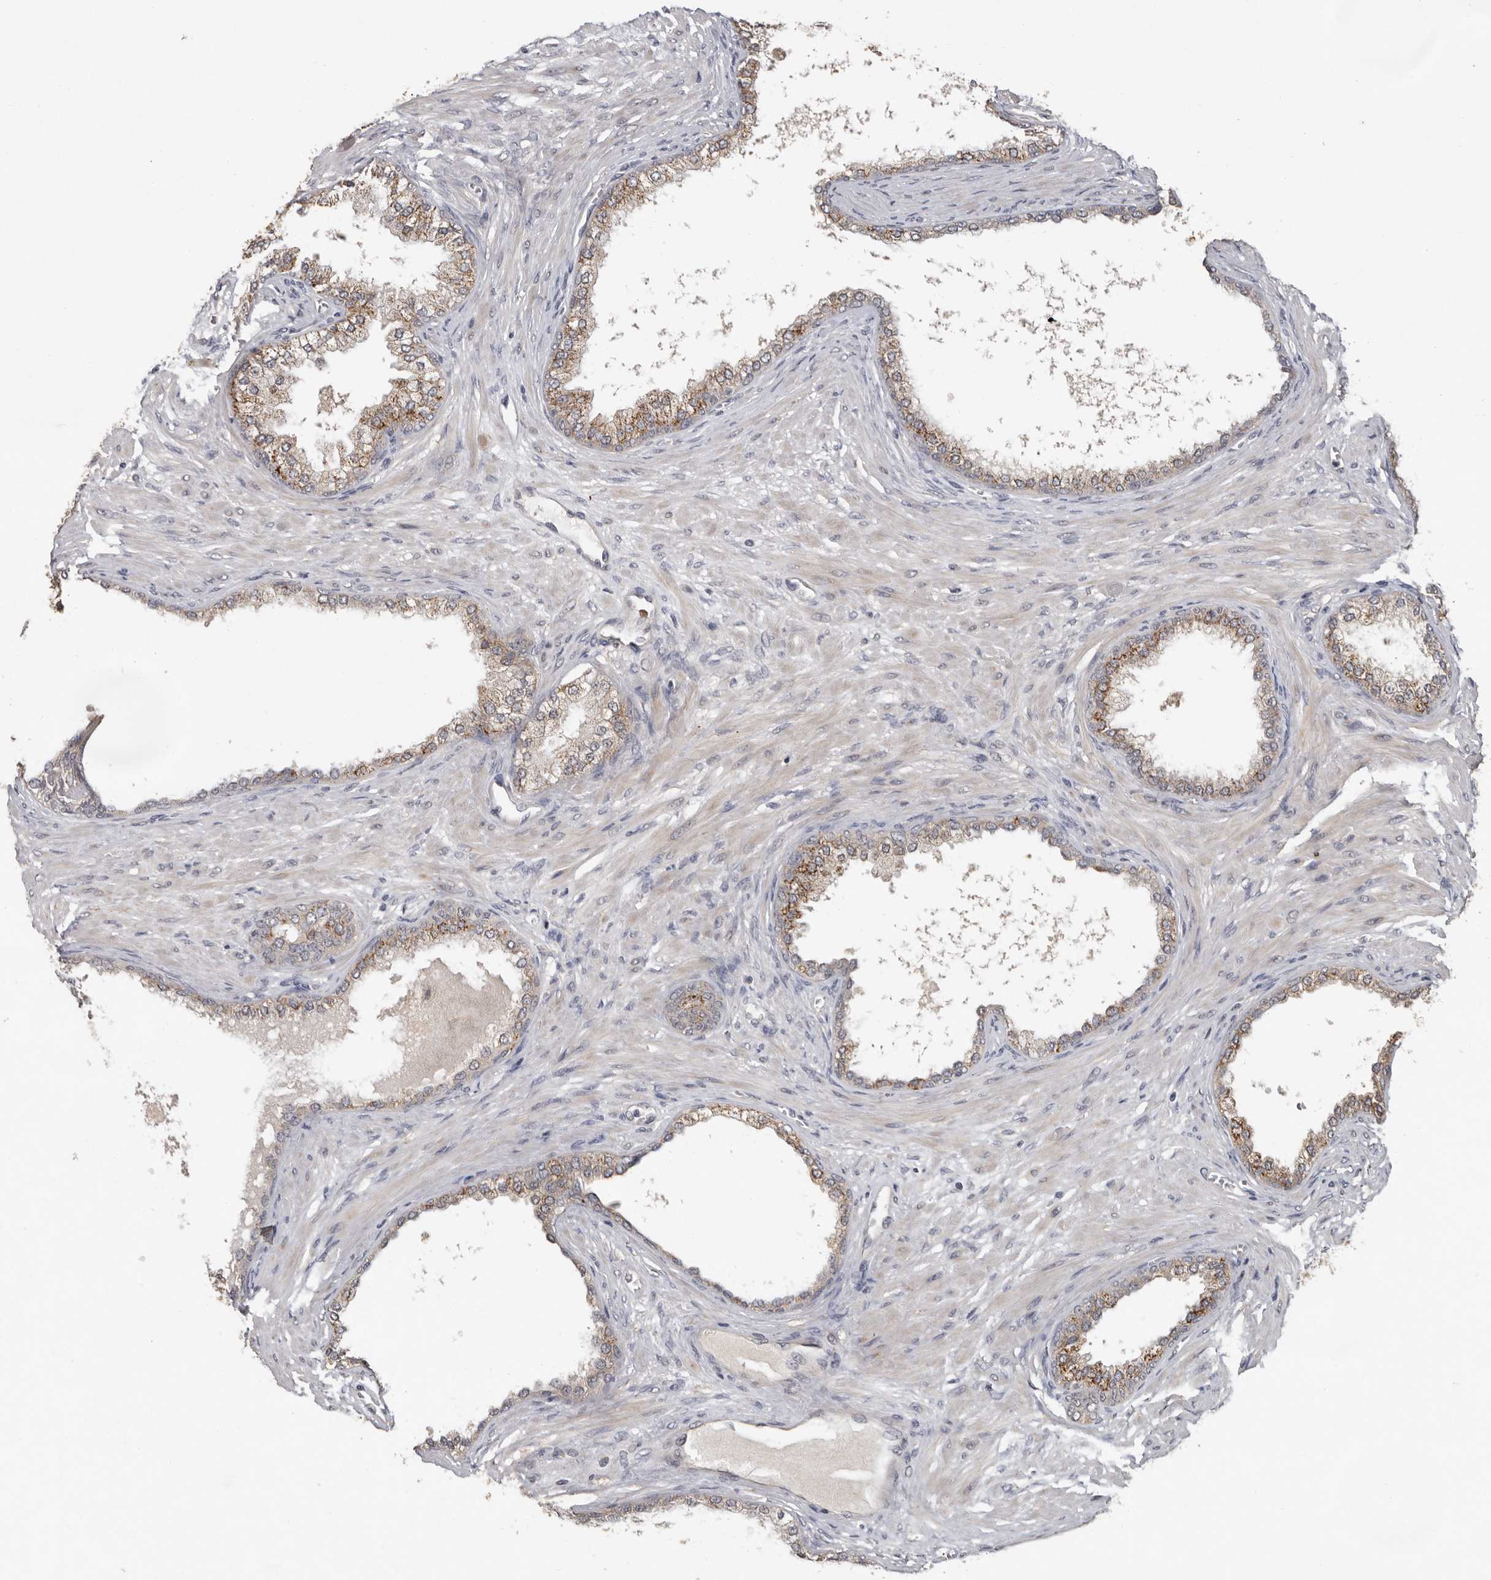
{"staining": {"intensity": "moderate", "quantity": "<25%", "location": "cytoplasmic/membranous"}, "tissue": "prostate cancer", "cell_type": "Tumor cells", "image_type": "cancer", "snomed": [{"axis": "morphology", "description": "Normal tissue, NOS"}, {"axis": "morphology", "description": "Adenocarcinoma, Low grade"}, {"axis": "topography", "description": "Prostate"}, {"axis": "topography", "description": "Peripheral nerve tissue"}], "caption": "Adenocarcinoma (low-grade) (prostate) stained with a protein marker exhibits moderate staining in tumor cells.", "gene": "MTF1", "patient": {"sex": "male", "age": 71}}